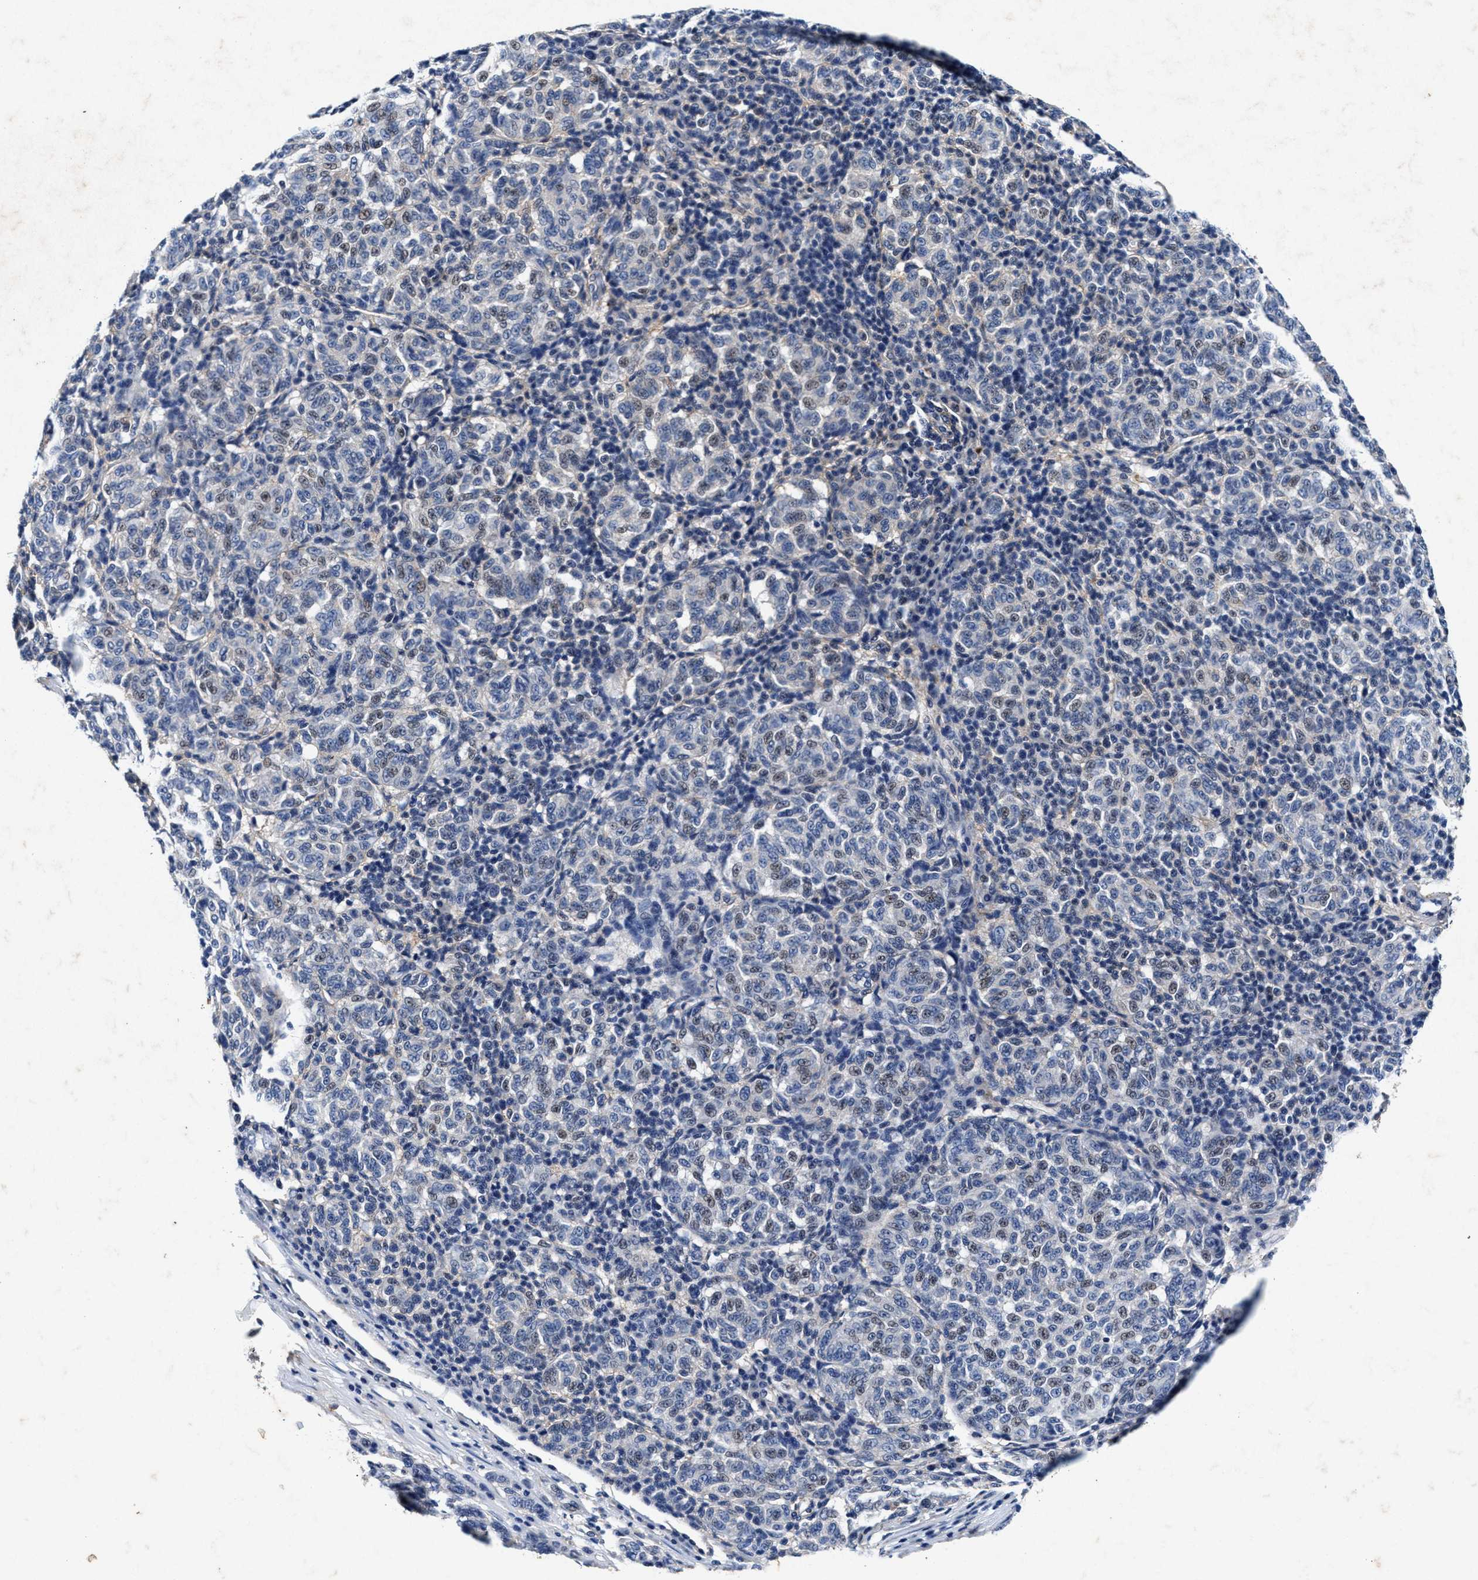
{"staining": {"intensity": "negative", "quantity": "none", "location": "none"}, "tissue": "melanoma", "cell_type": "Tumor cells", "image_type": "cancer", "snomed": [{"axis": "morphology", "description": "Malignant melanoma, NOS"}, {"axis": "topography", "description": "Skin"}], "caption": "A micrograph of human melanoma is negative for staining in tumor cells.", "gene": "SLC8A1", "patient": {"sex": "male", "age": 59}}